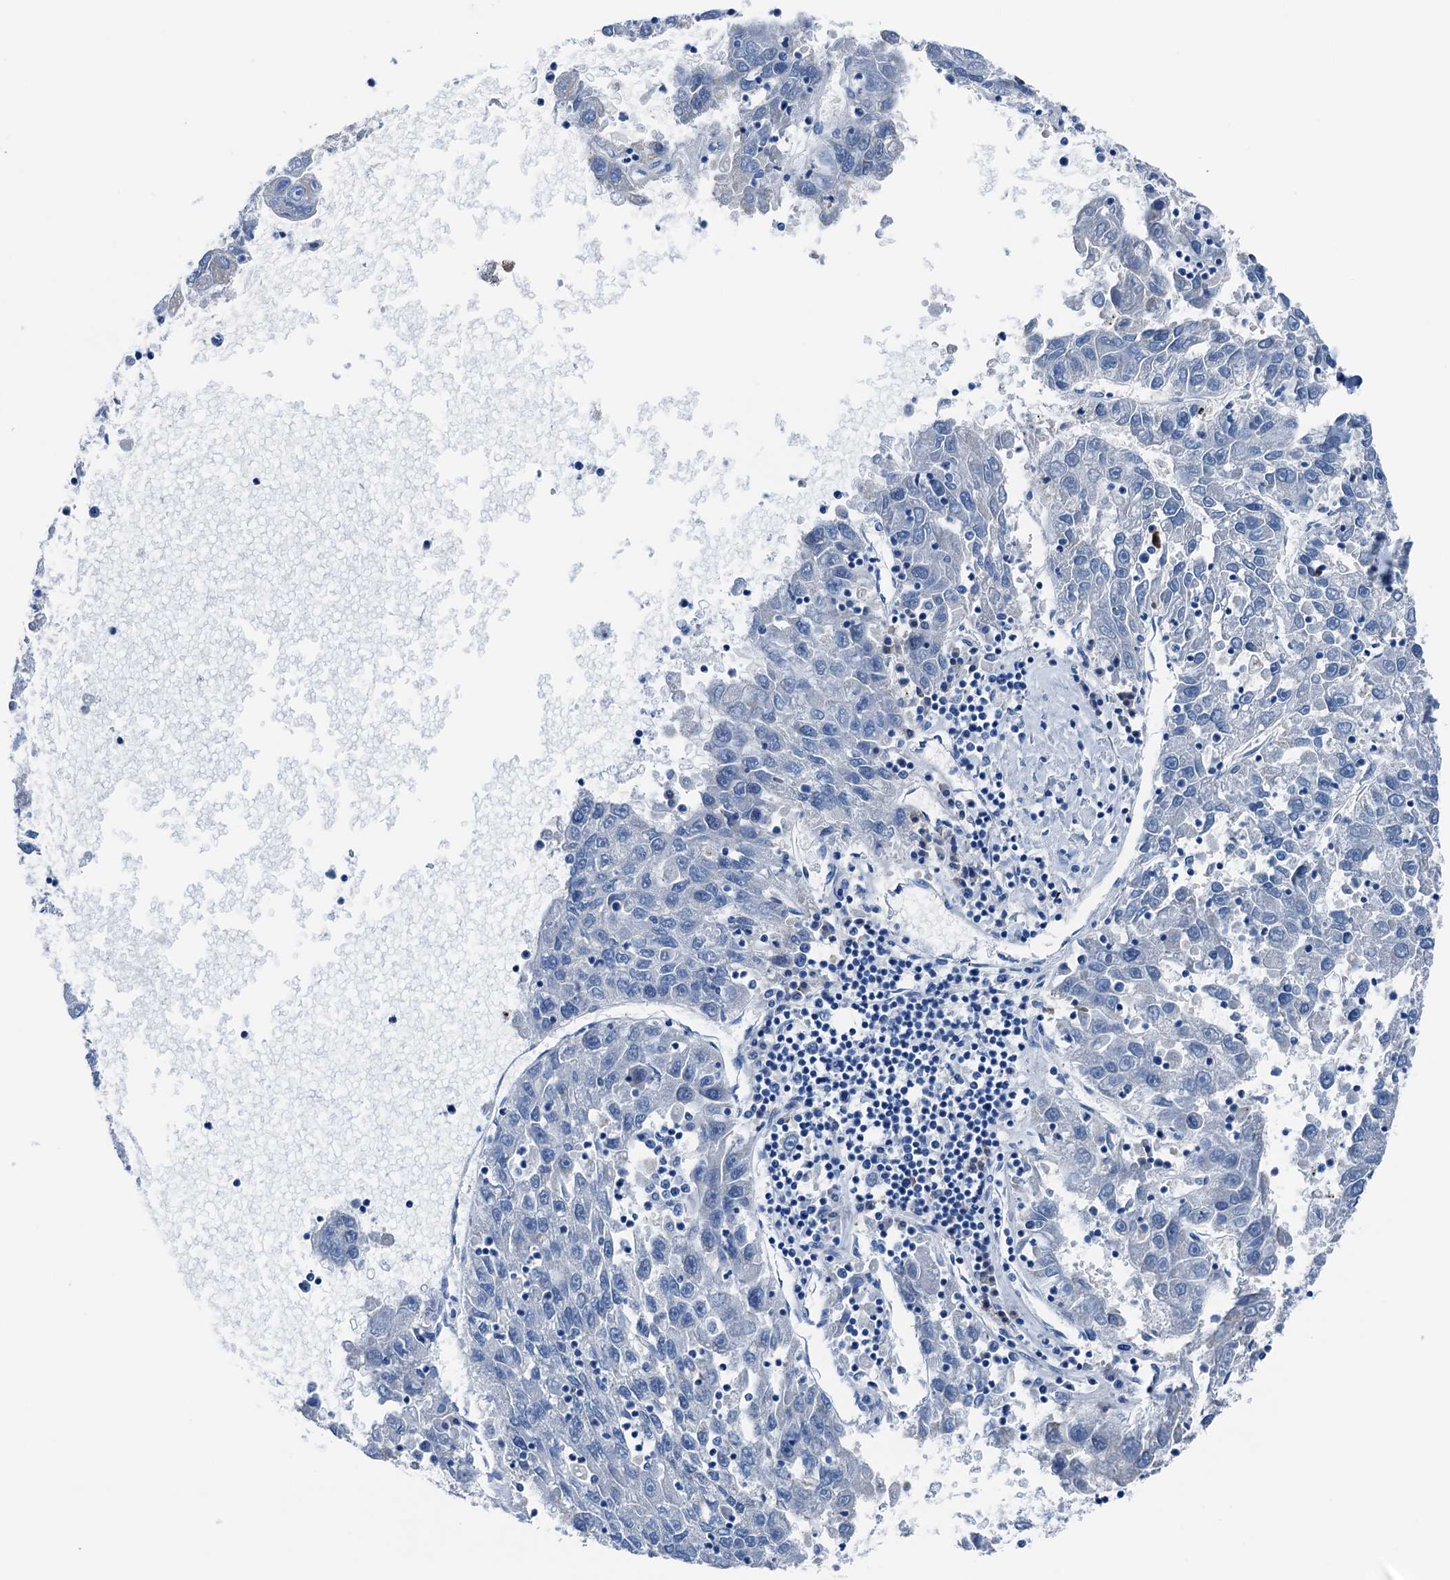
{"staining": {"intensity": "negative", "quantity": "none", "location": "none"}, "tissue": "liver cancer", "cell_type": "Tumor cells", "image_type": "cancer", "snomed": [{"axis": "morphology", "description": "Carcinoma, Hepatocellular, NOS"}, {"axis": "topography", "description": "Liver"}], "caption": "Tumor cells show no significant staining in liver hepatocellular carcinoma.", "gene": "C1QTNF4", "patient": {"sex": "male", "age": 49}}